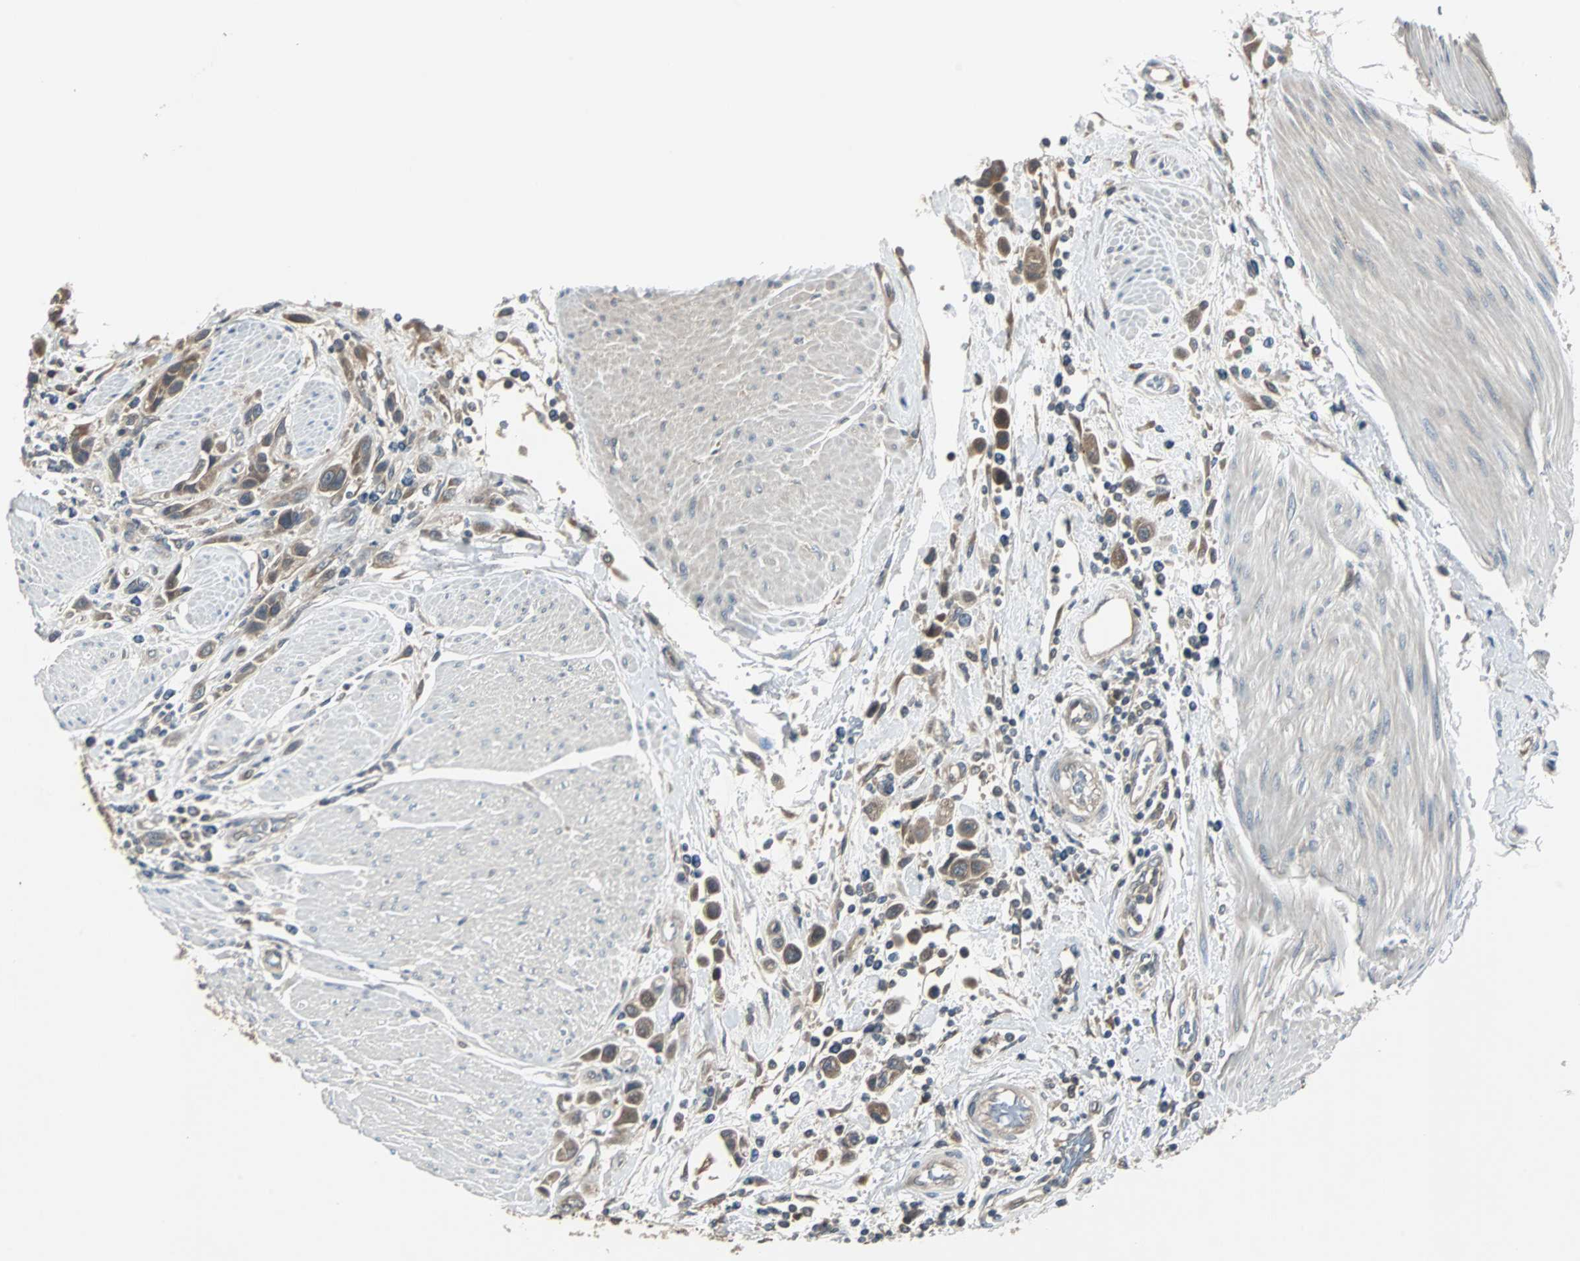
{"staining": {"intensity": "moderate", "quantity": ">75%", "location": "cytoplasmic/membranous"}, "tissue": "urothelial cancer", "cell_type": "Tumor cells", "image_type": "cancer", "snomed": [{"axis": "morphology", "description": "Urothelial carcinoma, High grade"}, {"axis": "topography", "description": "Urinary bladder"}], "caption": "Immunohistochemistry (DAB (3,3'-diaminobenzidine)) staining of human urothelial cancer displays moderate cytoplasmic/membranous protein positivity in about >75% of tumor cells. (brown staining indicates protein expression, while blue staining denotes nuclei).", "gene": "ARF1", "patient": {"sex": "male", "age": 50}}